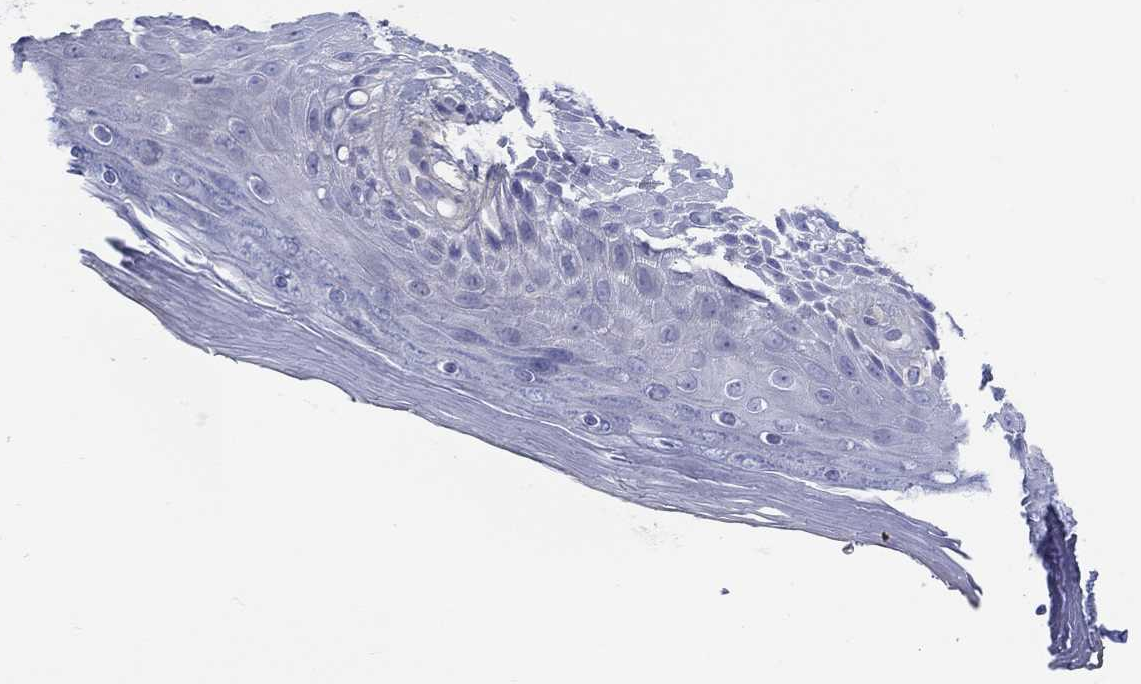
{"staining": {"intensity": "negative", "quantity": "none", "location": "none"}, "tissue": "skin", "cell_type": "Epidermal cells", "image_type": "normal", "snomed": [{"axis": "morphology", "description": "Normal tissue, NOS"}, {"axis": "topography", "description": "Anal"}], "caption": "The IHC micrograph has no significant staining in epidermal cells of skin. (Immunohistochemistry (ihc), brightfield microscopy, high magnification).", "gene": "HAPLN4", "patient": {"sex": "male", "age": 36}}